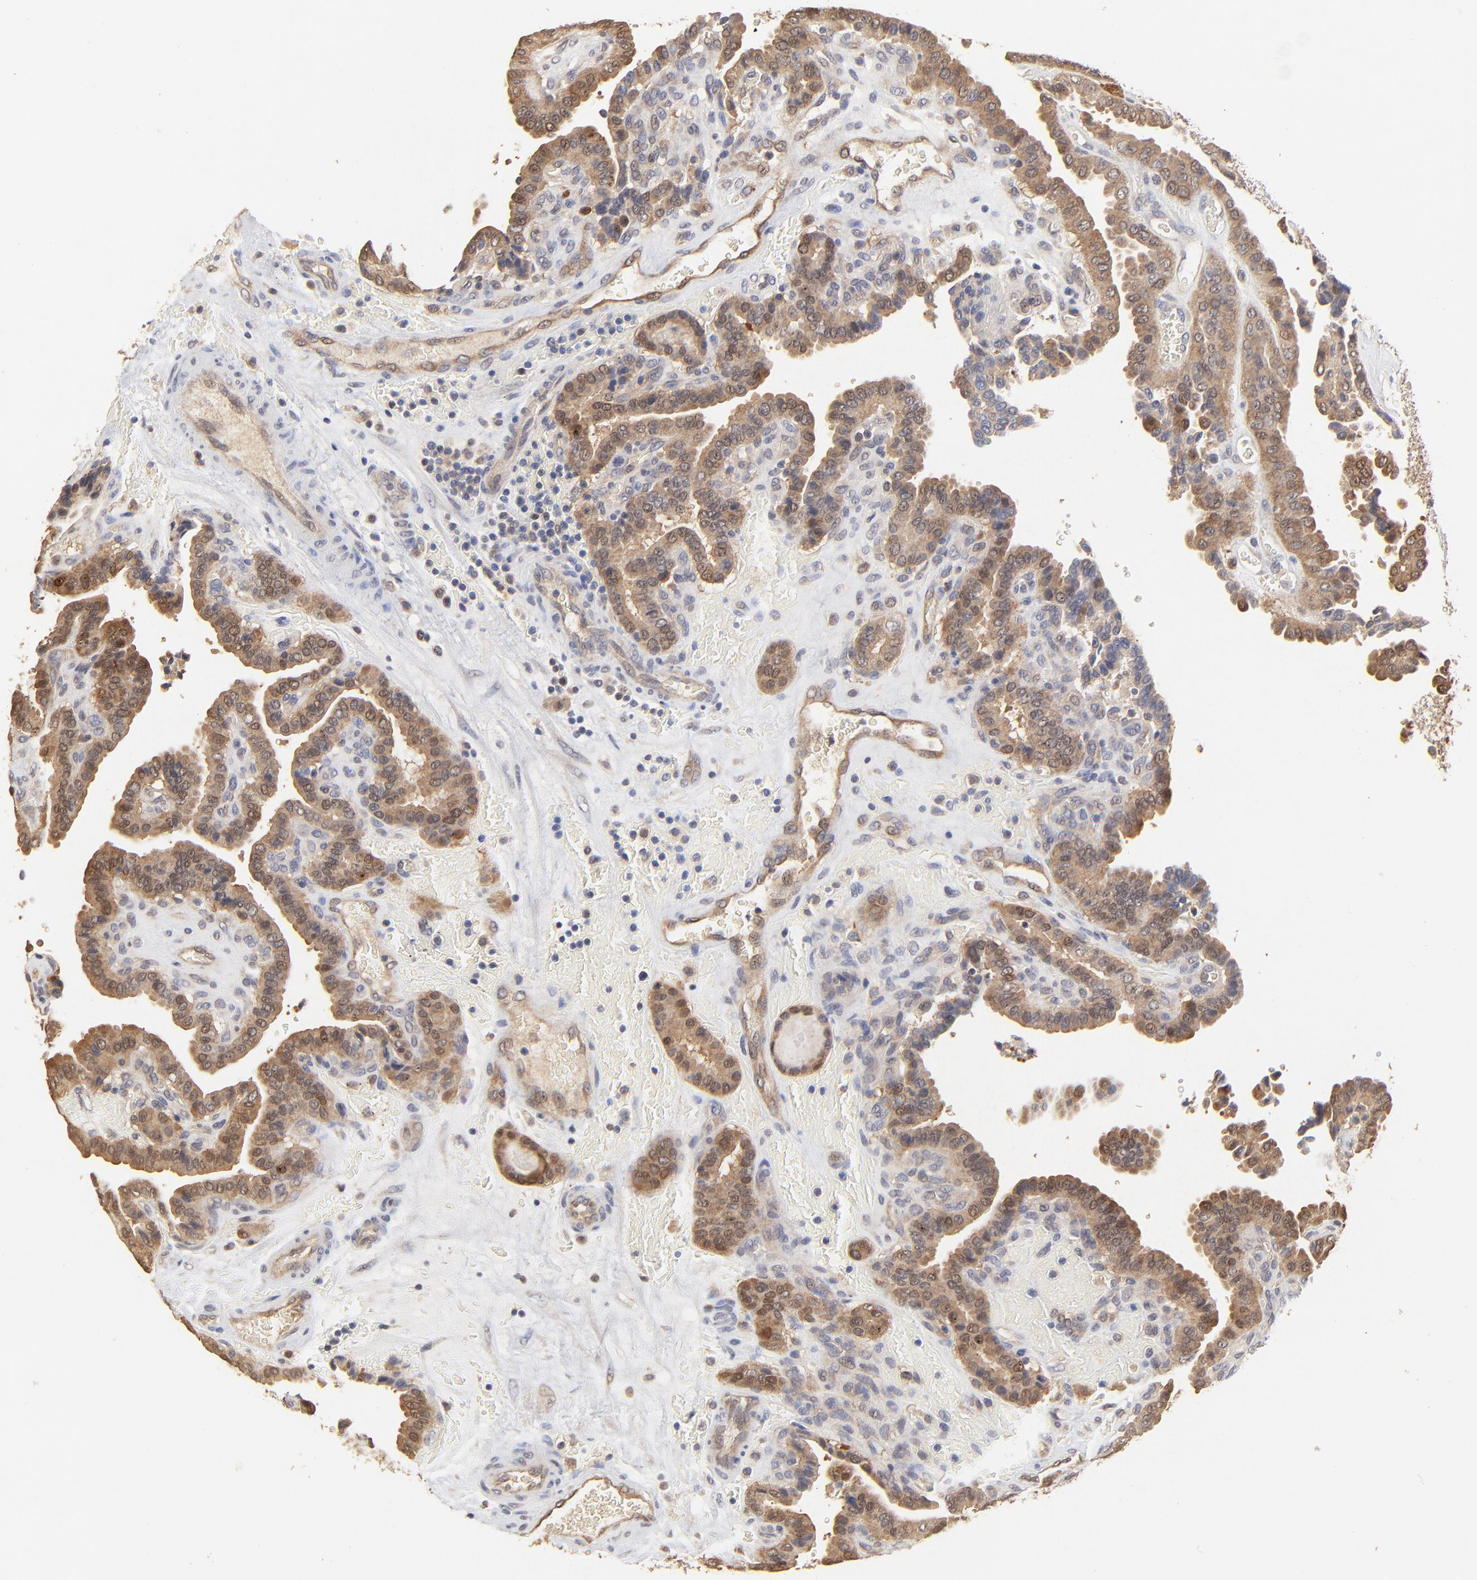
{"staining": {"intensity": "strong", "quantity": ">75%", "location": "cytoplasmic/membranous"}, "tissue": "thyroid cancer", "cell_type": "Tumor cells", "image_type": "cancer", "snomed": [{"axis": "morphology", "description": "Papillary adenocarcinoma, NOS"}, {"axis": "topography", "description": "Thyroid gland"}], "caption": "High-magnification brightfield microscopy of thyroid papillary adenocarcinoma stained with DAB (brown) and counterstained with hematoxylin (blue). tumor cells exhibit strong cytoplasmic/membranous positivity is identified in approximately>75% of cells. (Stains: DAB in brown, nuclei in blue, Microscopy: brightfield microscopy at high magnification).", "gene": "LGALS3", "patient": {"sex": "male", "age": 87}}